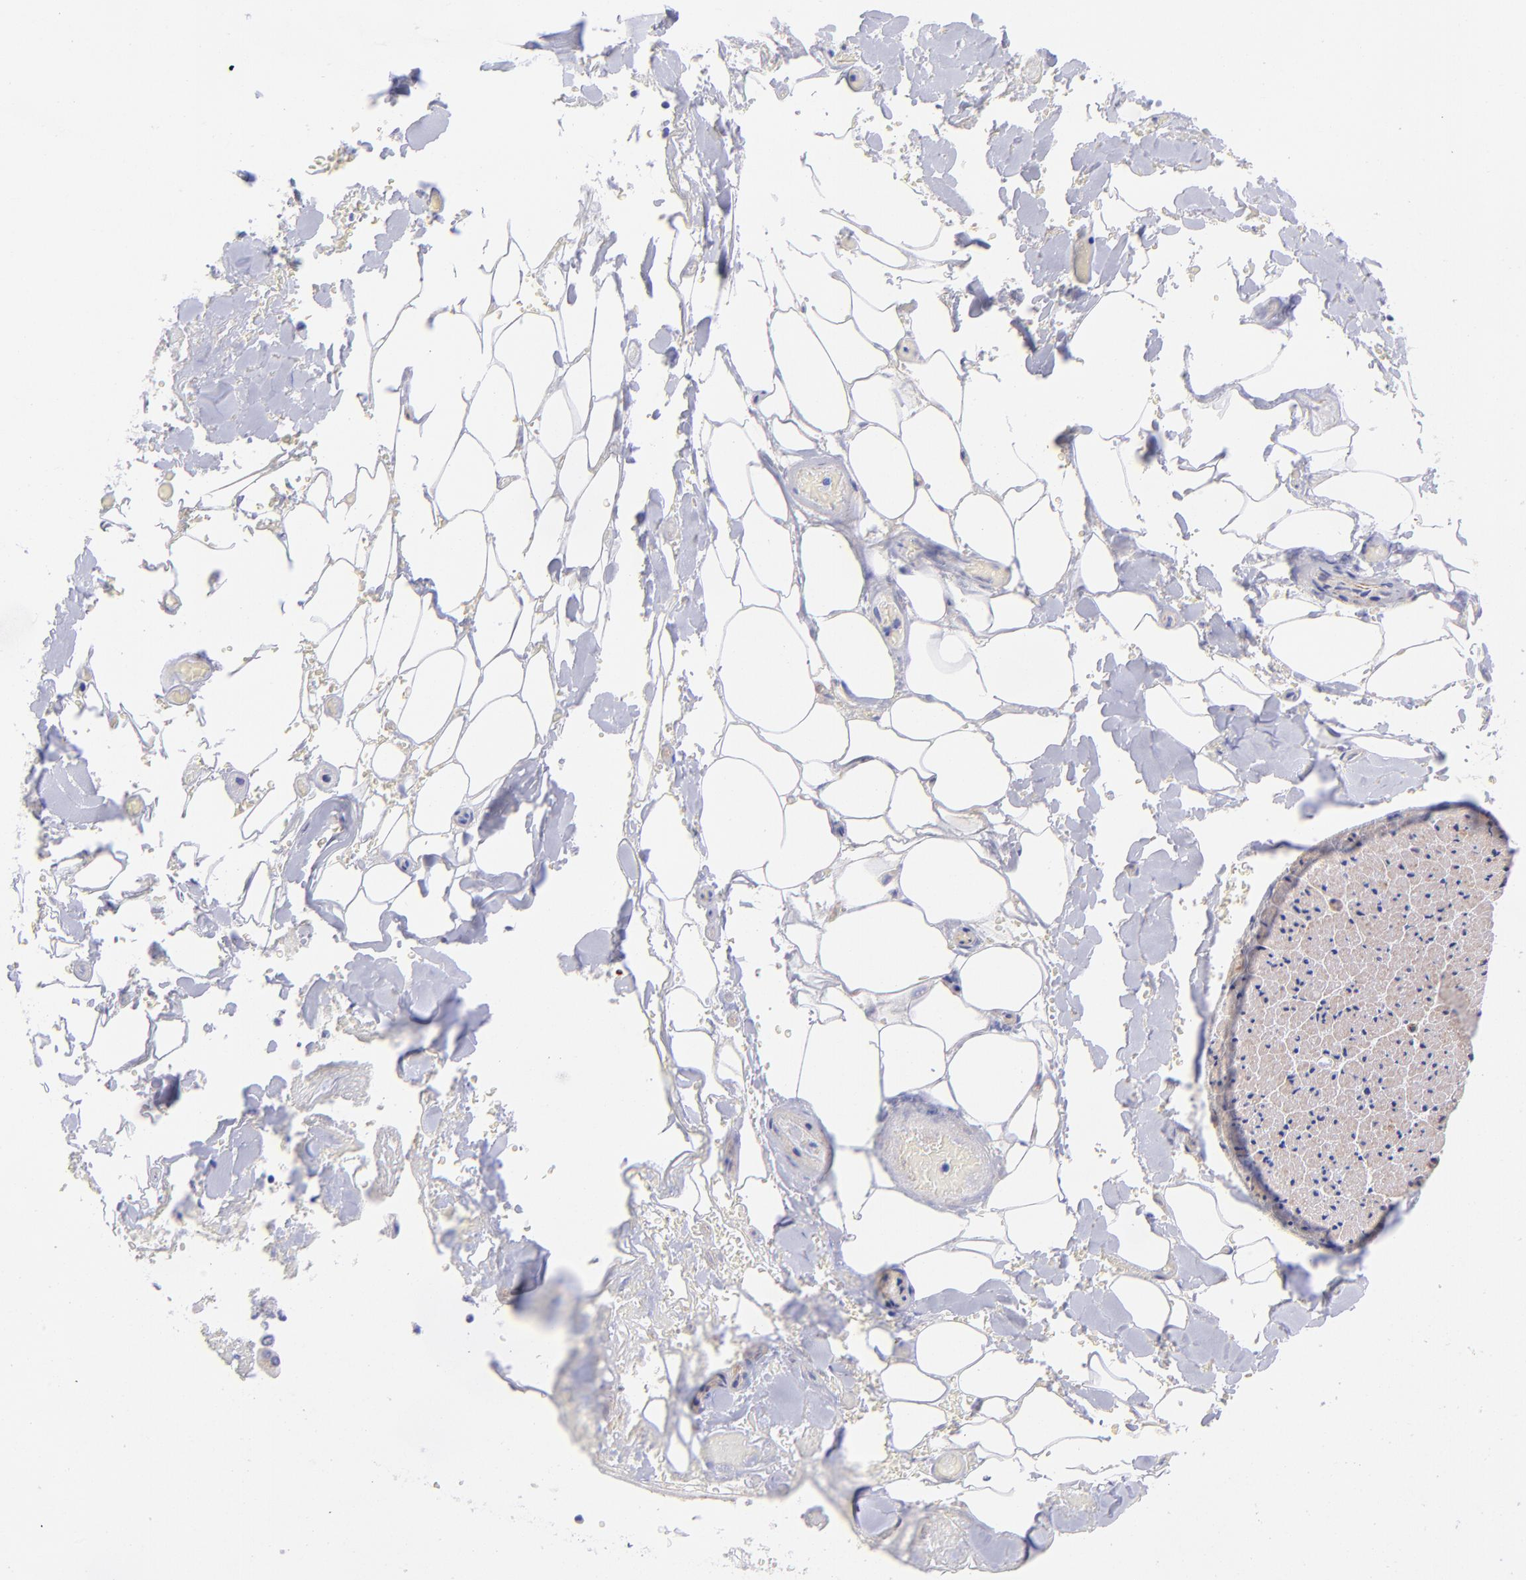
{"staining": {"intensity": "negative", "quantity": "none", "location": "none"}, "tissue": "adipose tissue", "cell_type": "Adipocytes", "image_type": "normal", "snomed": [{"axis": "morphology", "description": "Normal tissue, NOS"}, {"axis": "morphology", "description": "Cholangiocarcinoma"}, {"axis": "topography", "description": "Liver"}, {"axis": "topography", "description": "Peripheral nerve tissue"}], "caption": "This photomicrograph is of unremarkable adipose tissue stained with IHC to label a protein in brown with the nuclei are counter-stained blue. There is no staining in adipocytes.", "gene": "PPFIBP1", "patient": {"sex": "male", "age": 50}}